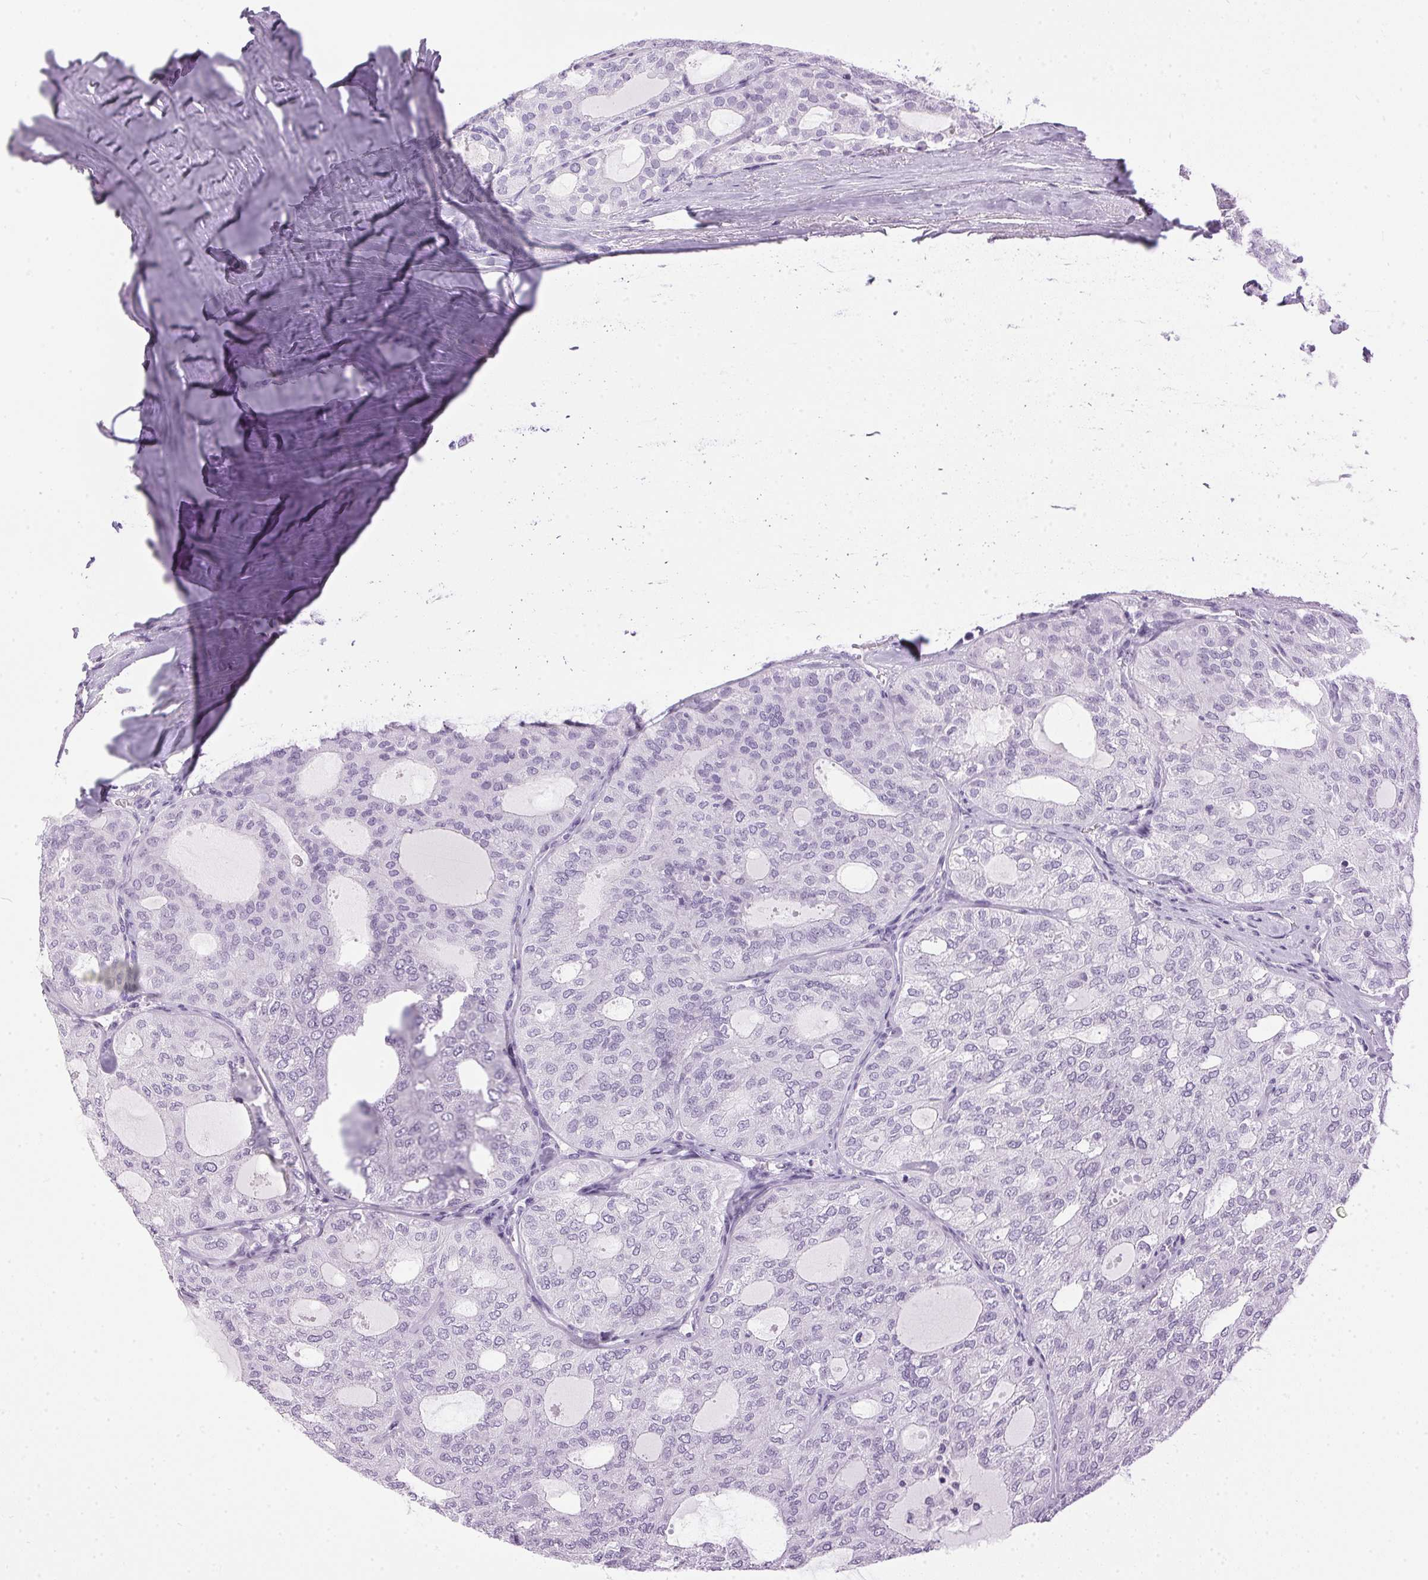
{"staining": {"intensity": "negative", "quantity": "none", "location": "none"}, "tissue": "thyroid cancer", "cell_type": "Tumor cells", "image_type": "cancer", "snomed": [{"axis": "morphology", "description": "Follicular adenoma carcinoma, NOS"}, {"axis": "topography", "description": "Thyroid gland"}], "caption": "Image shows no significant protein positivity in tumor cells of thyroid cancer (follicular adenoma carcinoma).", "gene": "SP7", "patient": {"sex": "male", "age": 75}}